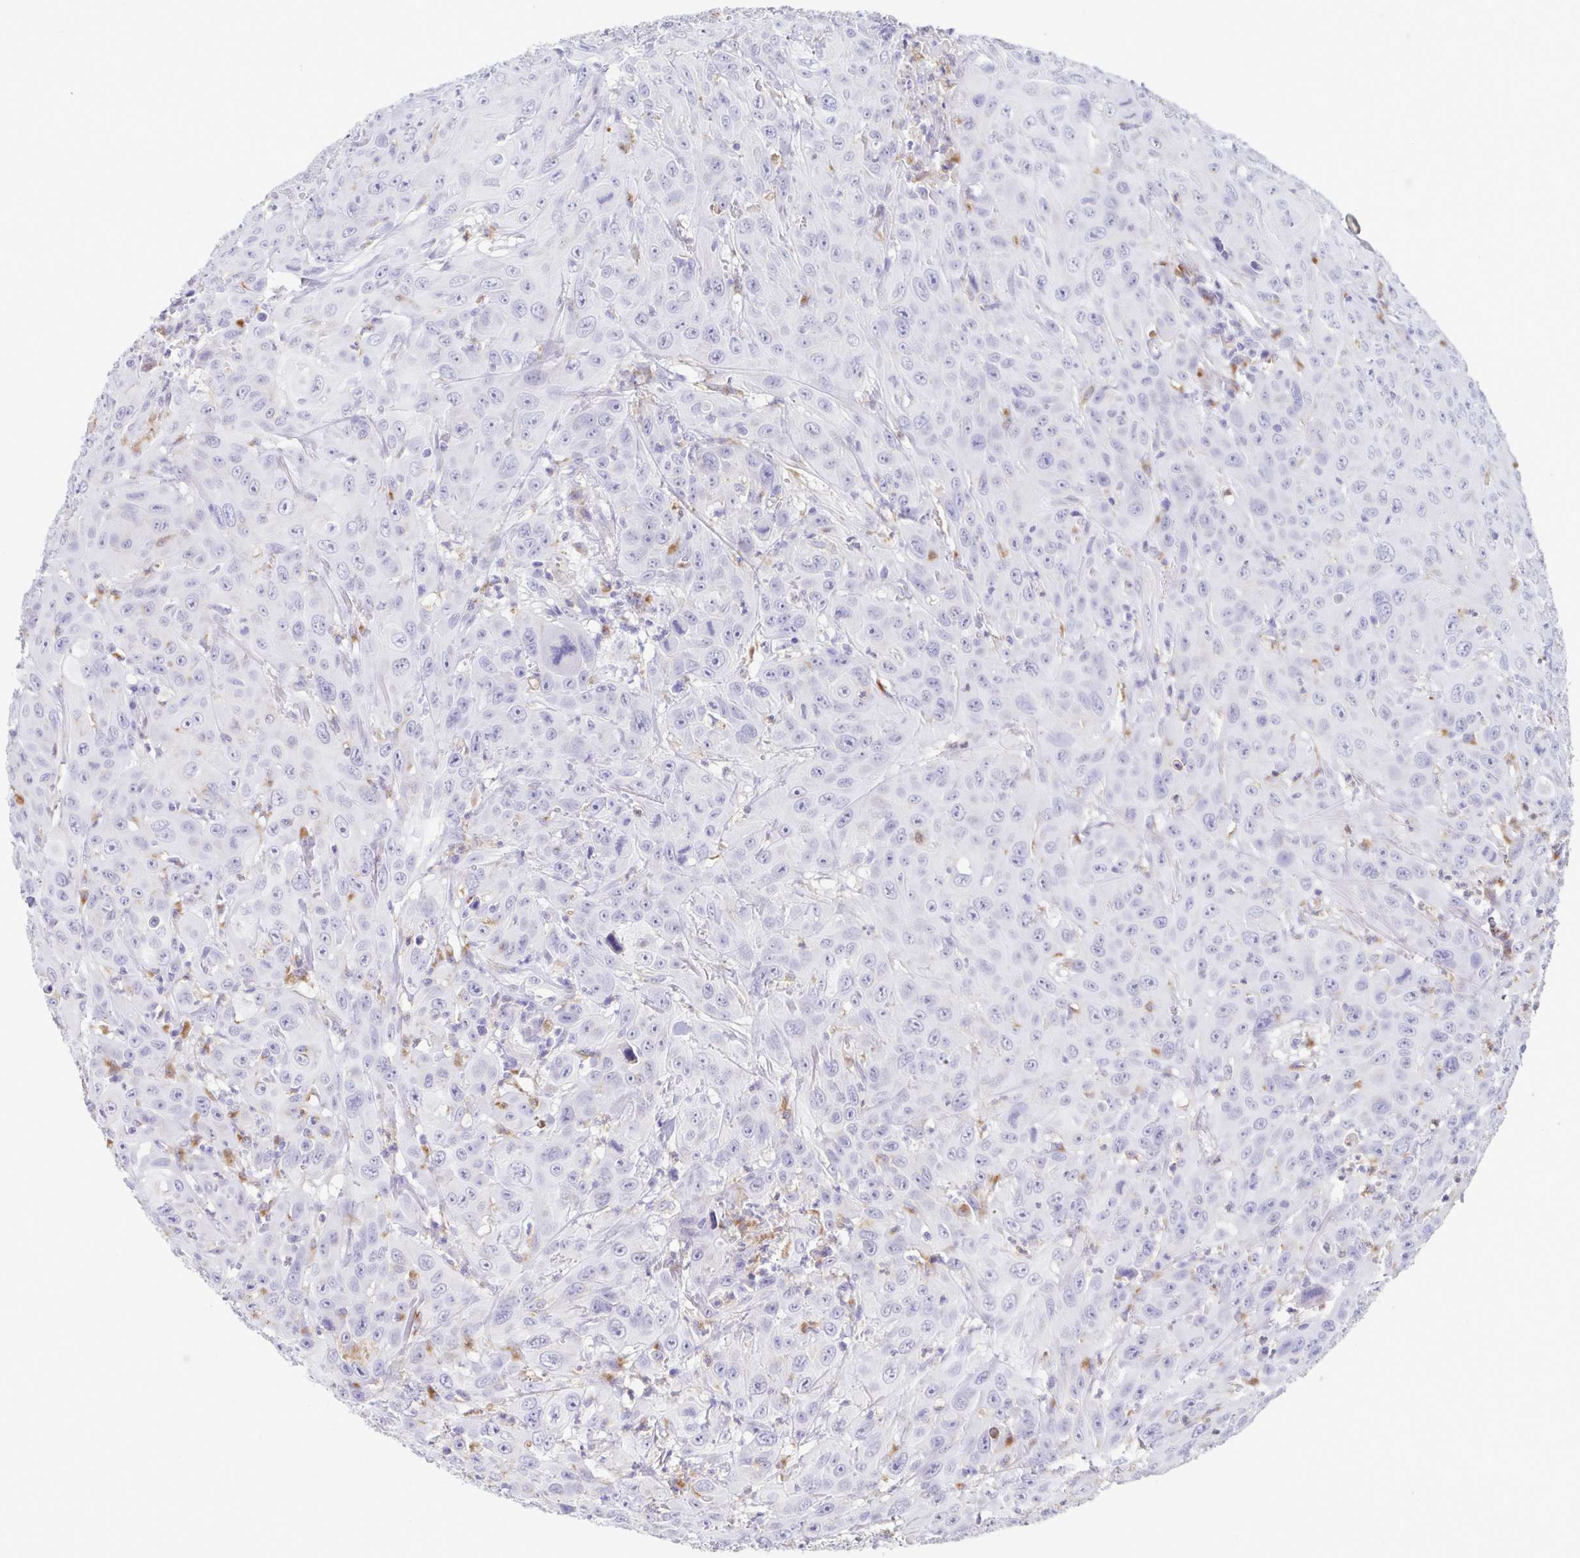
{"staining": {"intensity": "negative", "quantity": "none", "location": "none"}, "tissue": "head and neck cancer", "cell_type": "Tumor cells", "image_type": "cancer", "snomed": [{"axis": "morphology", "description": "Squamous cell carcinoma, NOS"}, {"axis": "topography", "description": "Skin"}, {"axis": "topography", "description": "Head-Neck"}], "caption": "Tumor cells show no significant positivity in head and neck squamous cell carcinoma.", "gene": "ATP6V1G2", "patient": {"sex": "male", "age": 80}}